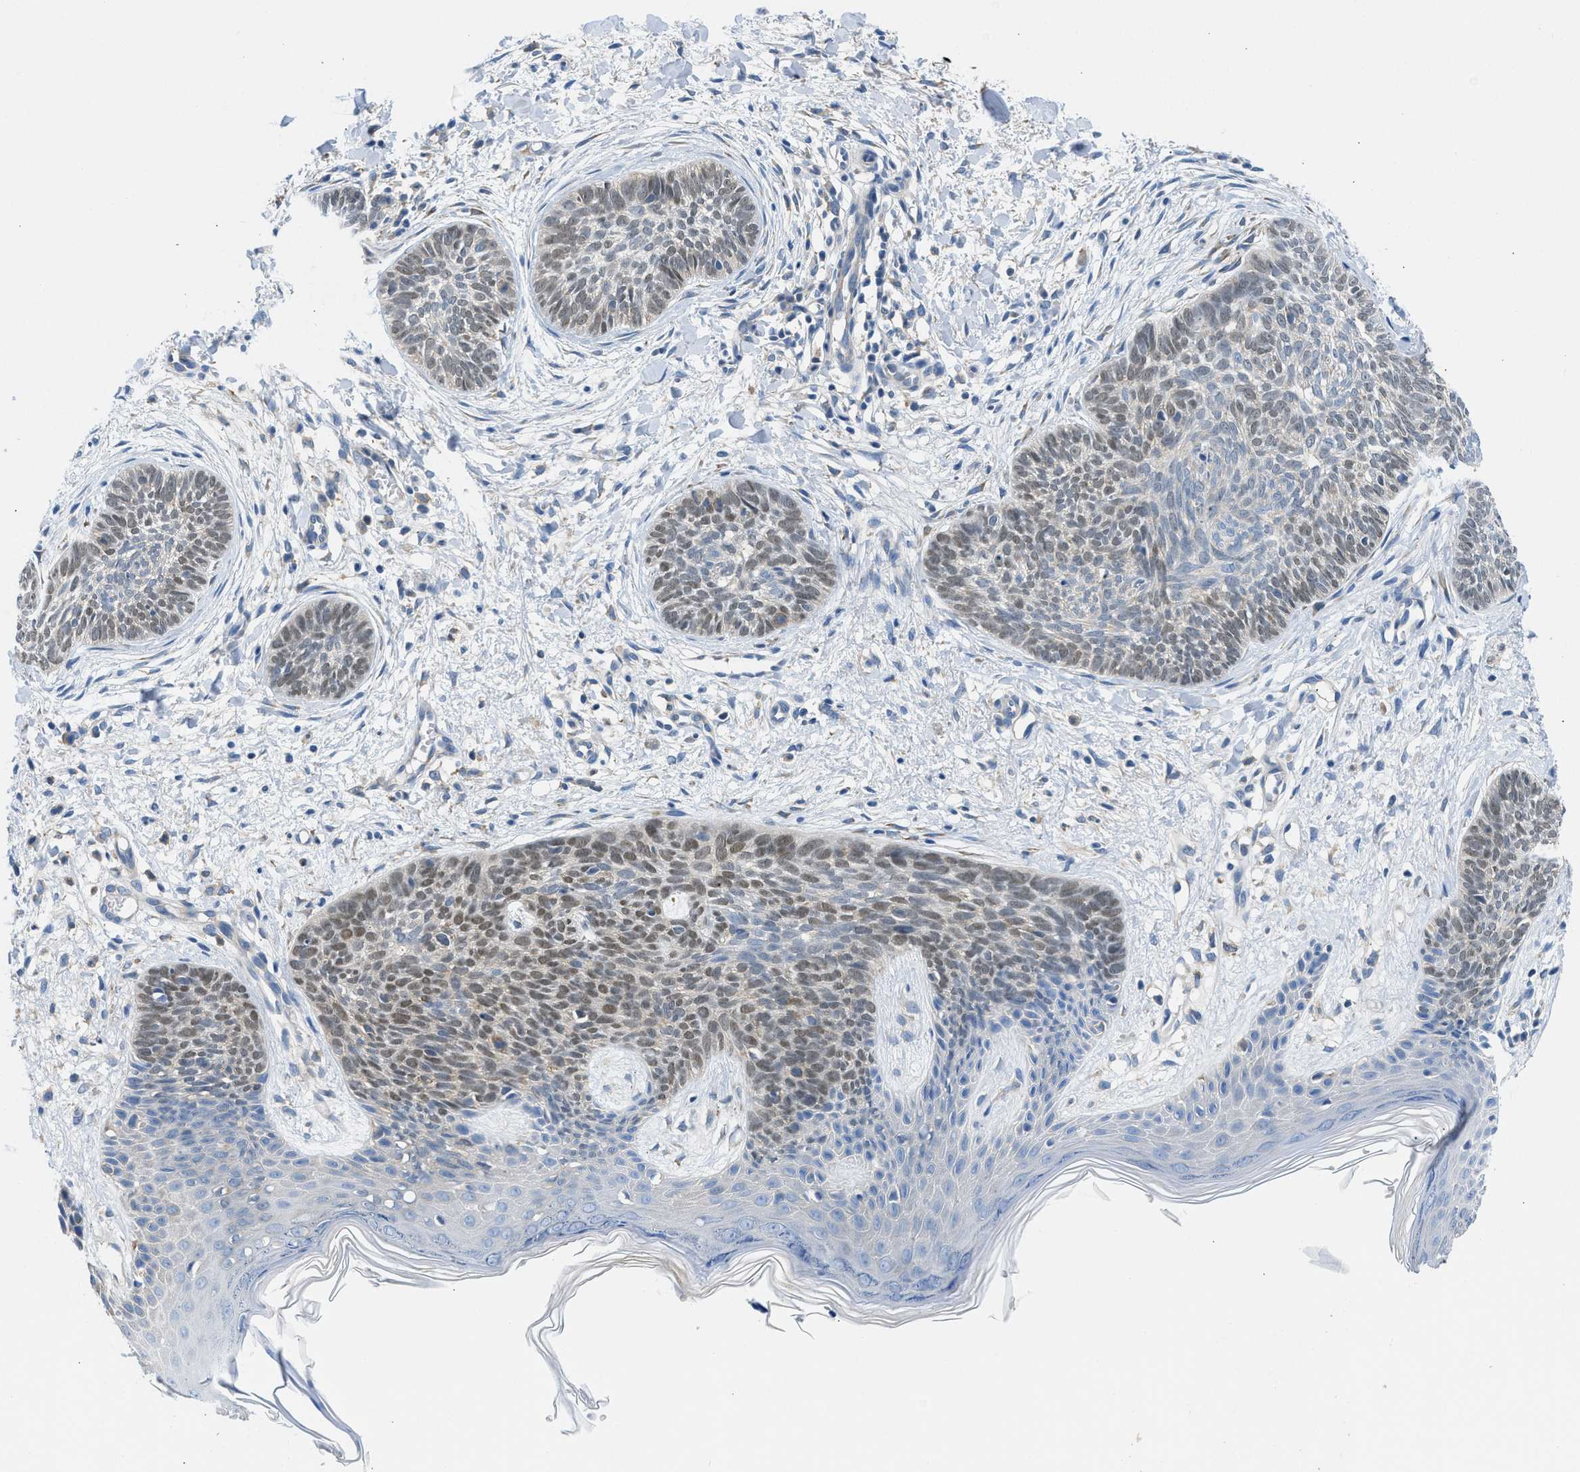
{"staining": {"intensity": "moderate", "quantity": "25%-75%", "location": "cytoplasmic/membranous,nuclear"}, "tissue": "skin cancer", "cell_type": "Tumor cells", "image_type": "cancer", "snomed": [{"axis": "morphology", "description": "Basal cell carcinoma"}, {"axis": "topography", "description": "Skin"}], "caption": "DAB (3,3'-diaminobenzidine) immunohistochemical staining of skin basal cell carcinoma exhibits moderate cytoplasmic/membranous and nuclear protein positivity in about 25%-75% of tumor cells.", "gene": "BNC2", "patient": {"sex": "female", "age": 59}}